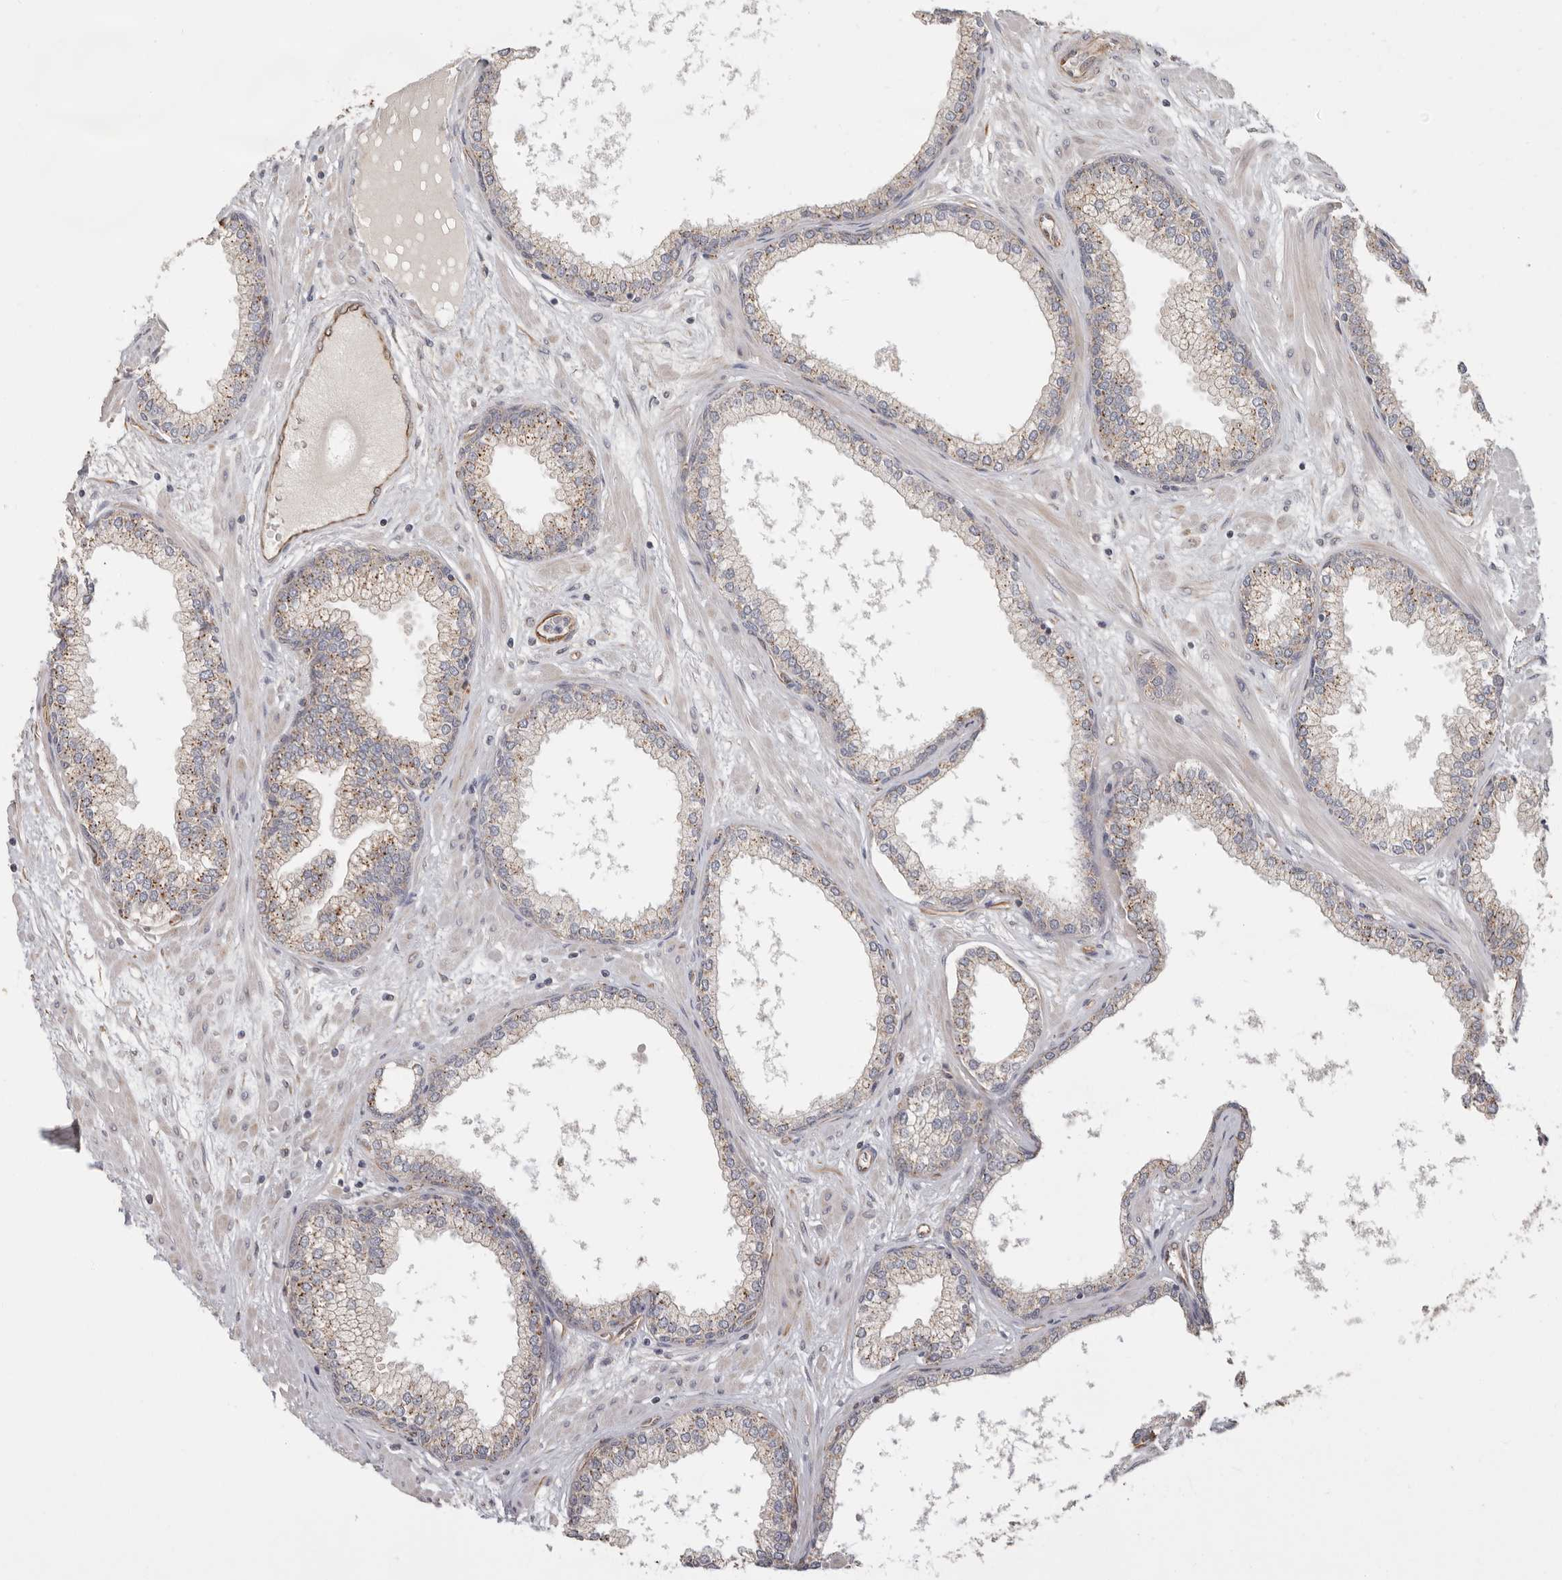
{"staining": {"intensity": "moderate", "quantity": "<25%", "location": "cytoplasmic/membranous"}, "tissue": "prostate", "cell_type": "Glandular cells", "image_type": "normal", "snomed": [{"axis": "morphology", "description": "Normal tissue, NOS"}, {"axis": "morphology", "description": "Urothelial carcinoma, Low grade"}, {"axis": "topography", "description": "Urinary bladder"}, {"axis": "topography", "description": "Prostate"}], "caption": "Moderate cytoplasmic/membranous staining is seen in approximately <25% of glandular cells in benign prostate.", "gene": "SPRING1", "patient": {"sex": "male", "age": 60}}